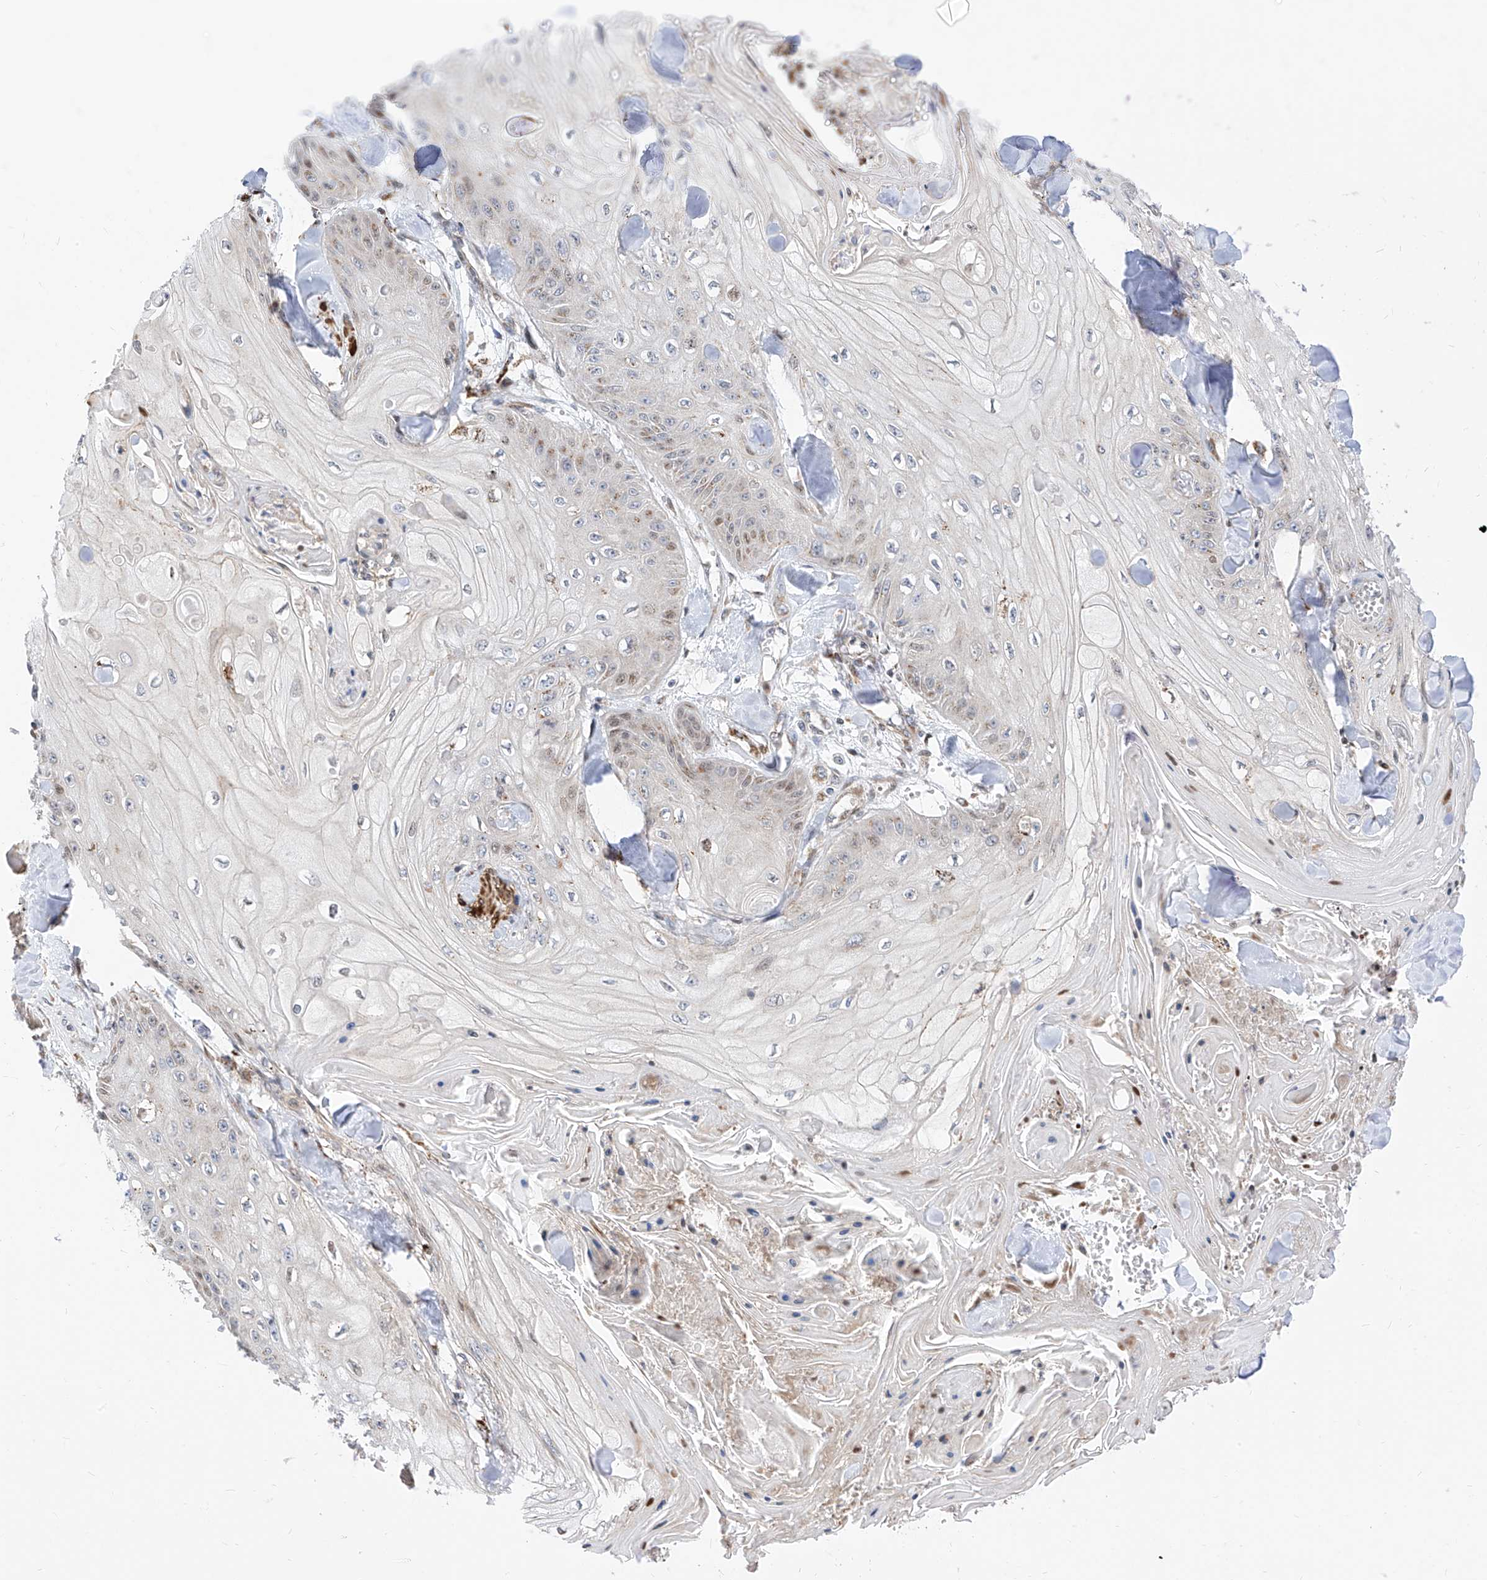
{"staining": {"intensity": "weak", "quantity": "25%-75%", "location": "cytoplasmic/membranous"}, "tissue": "skin cancer", "cell_type": "Tumor cells", "image_type": "cancer", "snomed": [{"axis": "morphology", "description": "Squamous cell carcinoma, NOS"}, {"axis": "topography", "description": "Skin"}], "caption": "Immunohistochemical staining of skin squamous cell carcinoma displays low levels of weak cytoplasmic/membranous staining in about 25%-75% of tumor cells. Nuclei are stained in blue.", "gene": "TTLL8", "patient": {"sex": "male", "age": 74}}